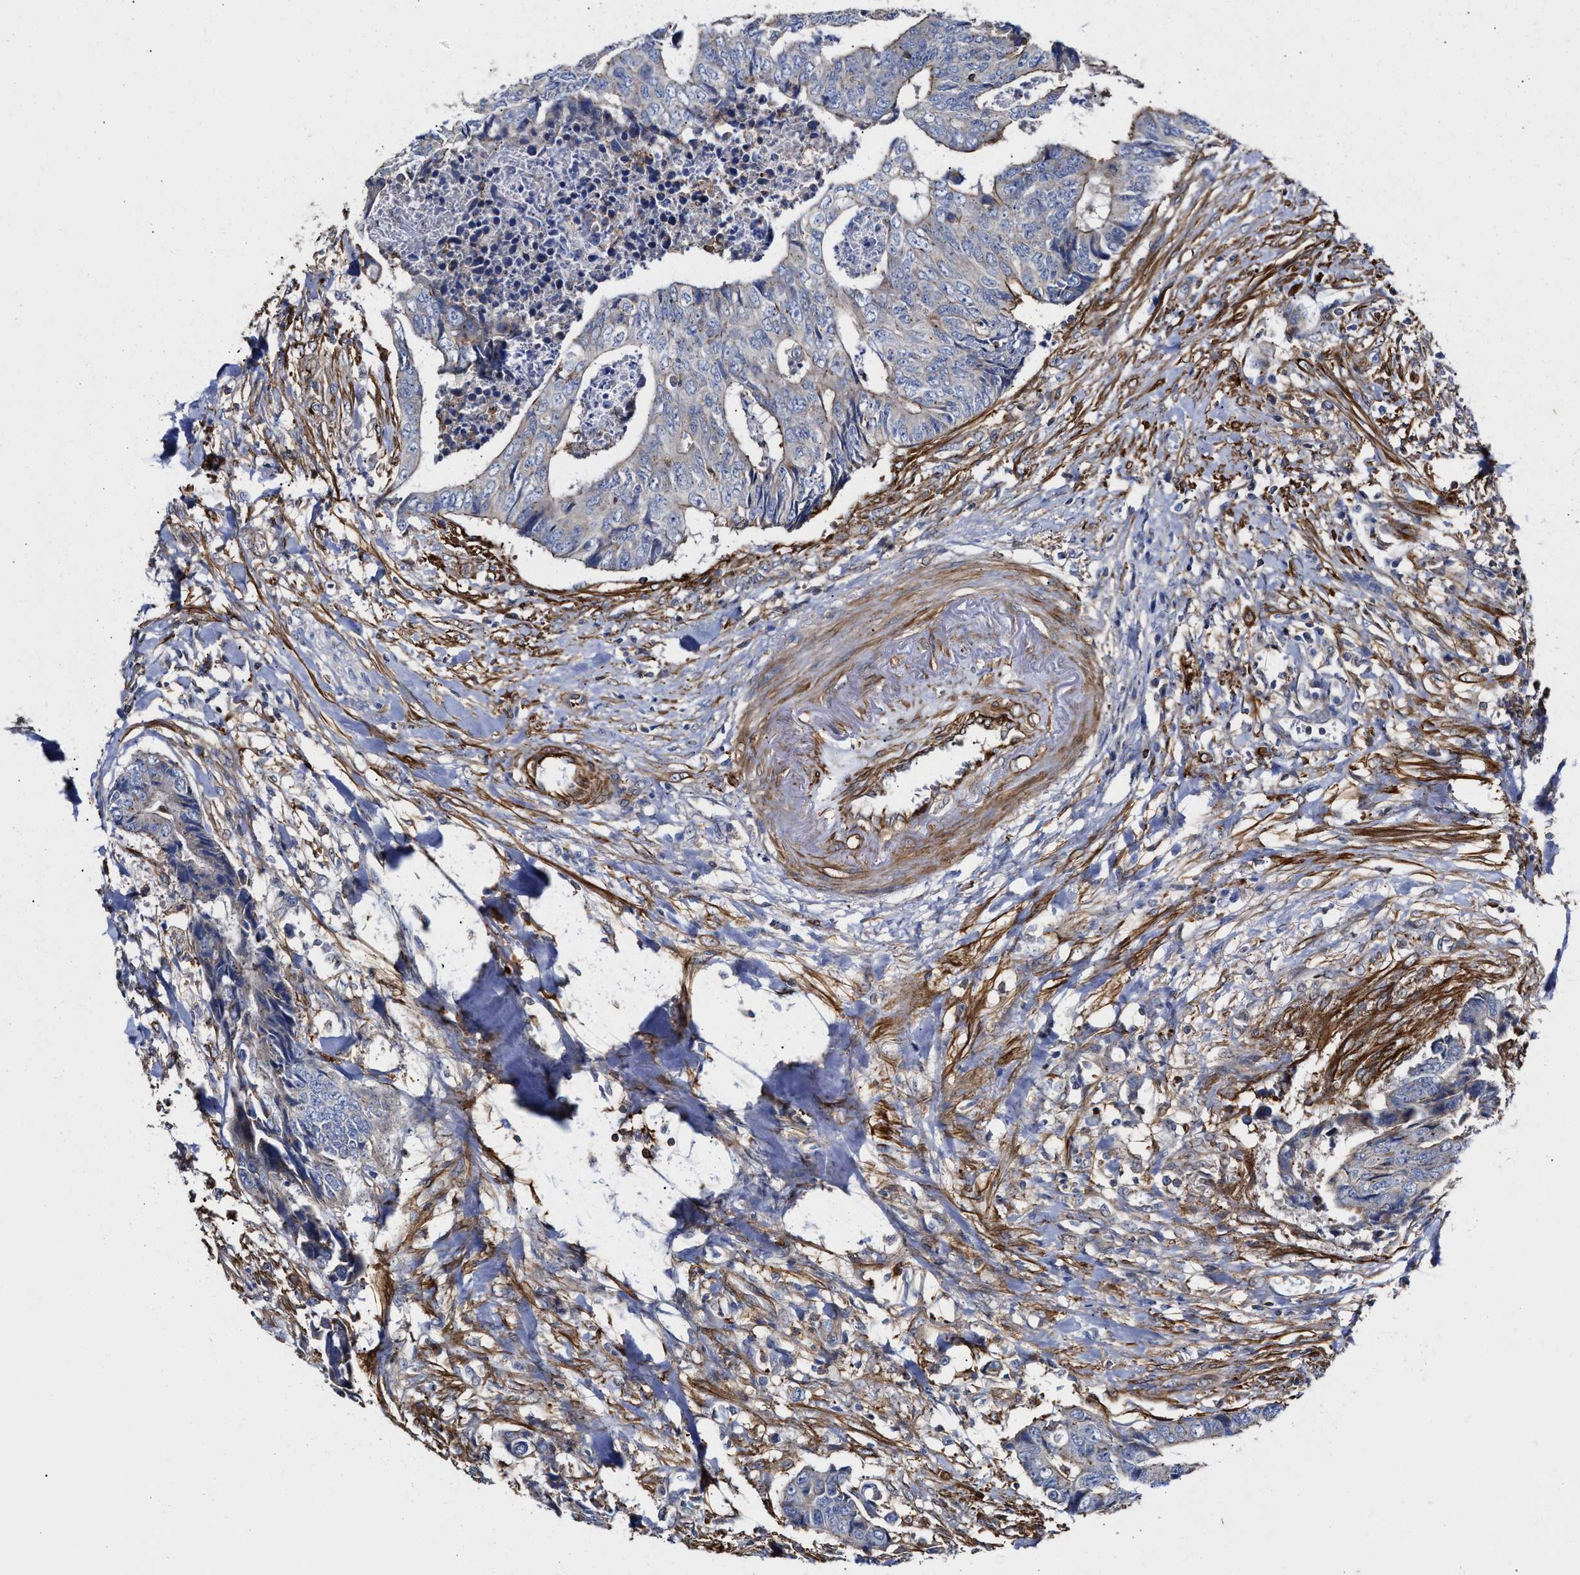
{"staining": {"intensity": "negative", "quantity": "none", "location": "none"}, "tissue": "colorectal cancer", "cell_type": "Tumor cells", "image_type": "cancer", "snomed": [{"axis": "morphology", "description": "Adenocarcinoma, NOS"}, {"axis": "topography", "description": "Rectum"}], "caption": "A photomicrograph of human colorectal cancer (adenocarcinoma) is negative for staining in tumor cells.", "gene": "HS3ST5", "patient": {"sex": "male", "age": 84}}